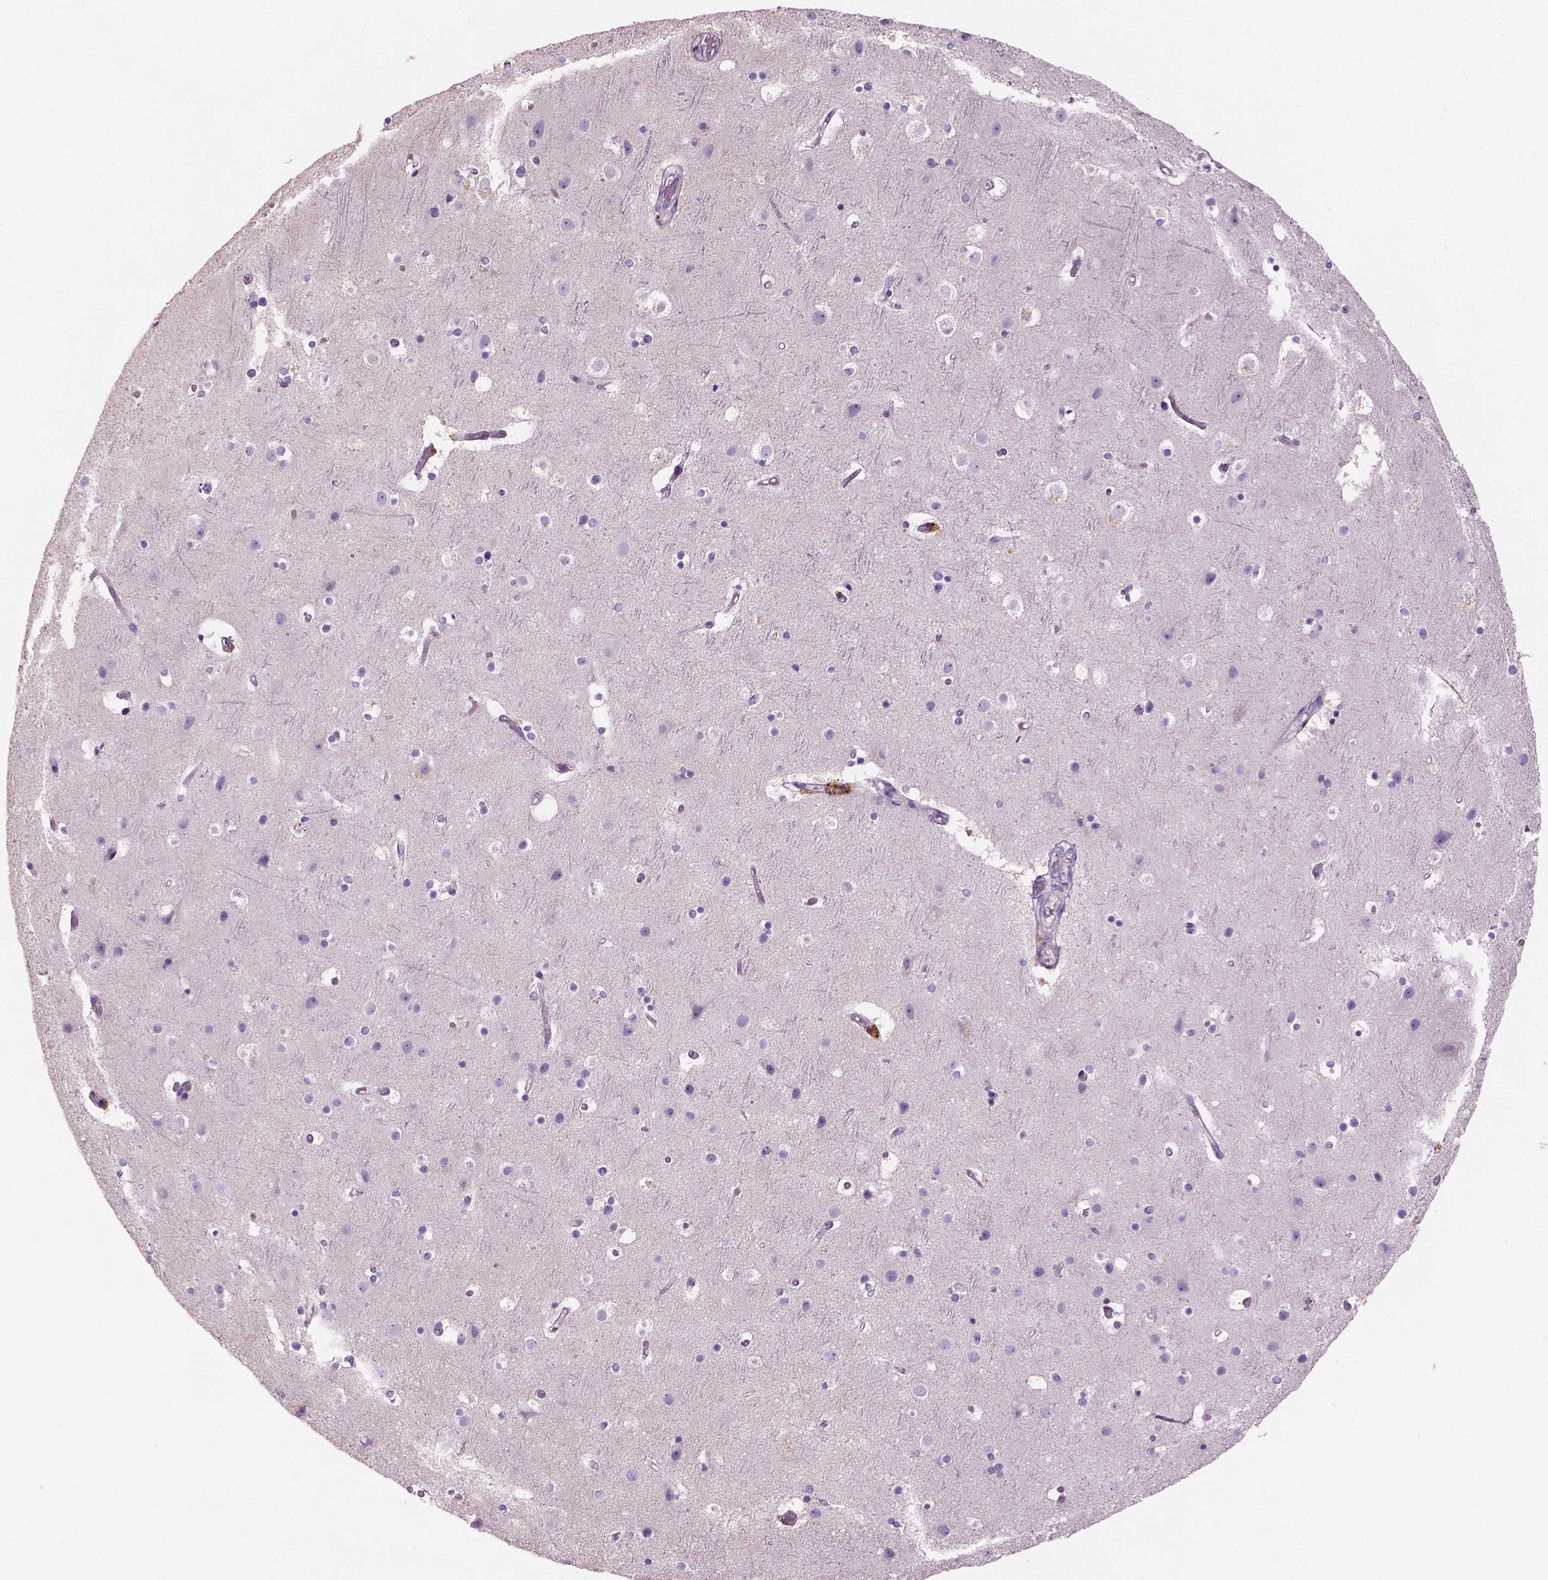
{"staining": {"intensity": "negative", "quantity": "none", "location": "none"}, "tissue": "cerebral cortex", "cell_type": "Endothelial cells", "image_type": "normal", "snomed": [{"axis": "morphology", "description": "Normal tissue, NOS"}, {"axis": "topography", "description": "Cerebral cortex"}], "caption": "IHC photomicrograph of benign cerebral cortex: human cerebral cortex stained with DAB (3,3'-diaminobenzidine) exhibits no significant protein positivity in endothelial cells. (DAB (3,3'-diaminobenzidine) immunohistochemistry (IHC) with hematoxylin counter stain).", "gene": "NUDT6", "patient": {"sex": "female", "age": 52}}